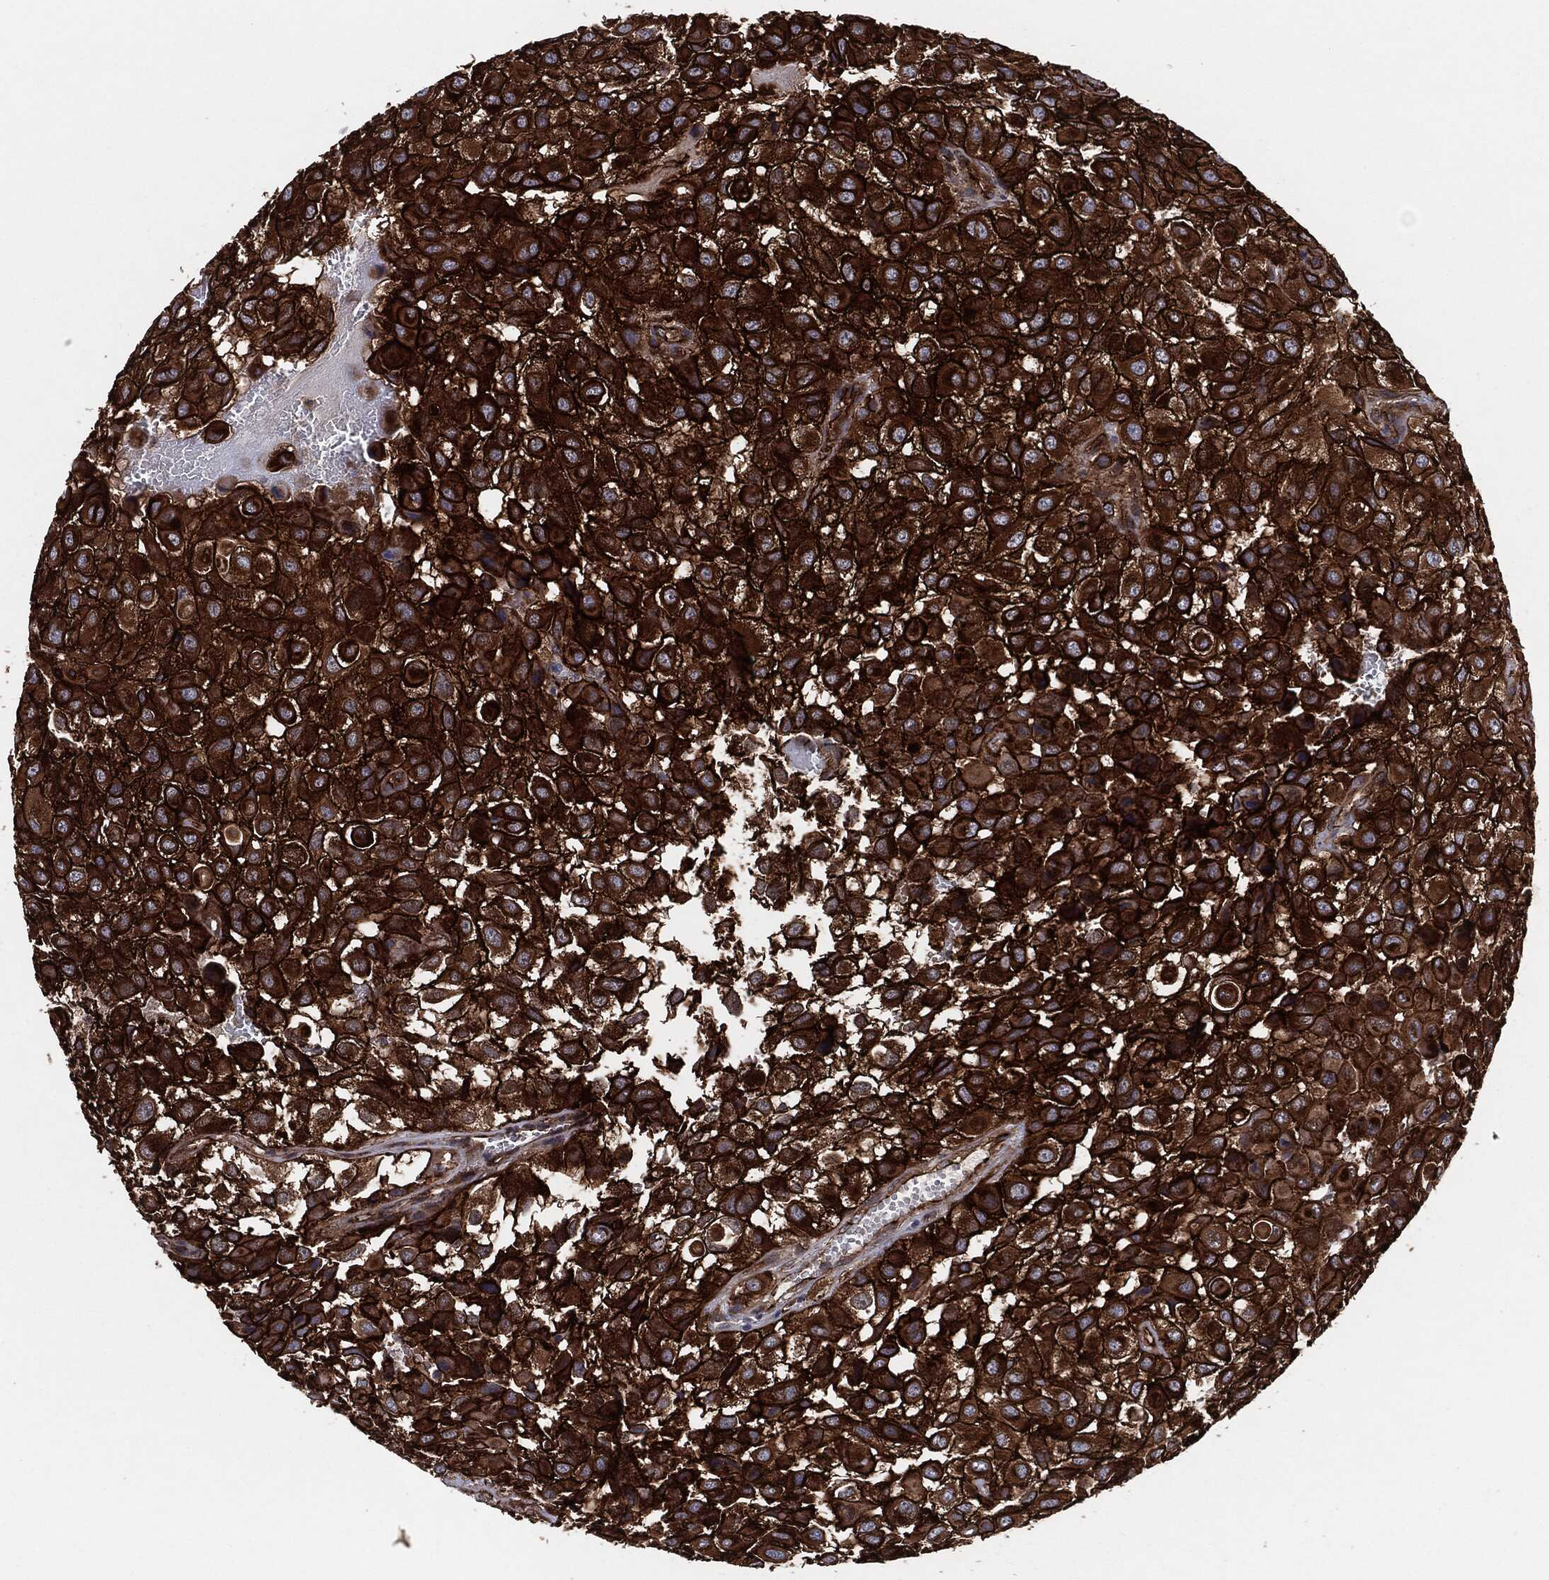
{"staining": {"intensity": "strong", "quantity": ">75%", "location": "cytoplasmic/membranous"}, "tissue": "urothelial cancer", "cell_type": "Tumor cells", "image_type": "cancer", "snomed": [{"axis": "morphology", "description": "Urothelial carcinoma, High grade"}, {"axis": "topography", "description": "Urinary bladder"}], "caption": "IHC micrograph of neoplastic tissue: human urothelial cancer stained using IHC exhibits high levels of strong protein expression localized specifically in the cytoplasmic/membranous of tumor cells, appearing as a cytoplasmic/membranous brown color.", "gene": "CTNNA1", "patient": {"sex": "male", "age": 56}}